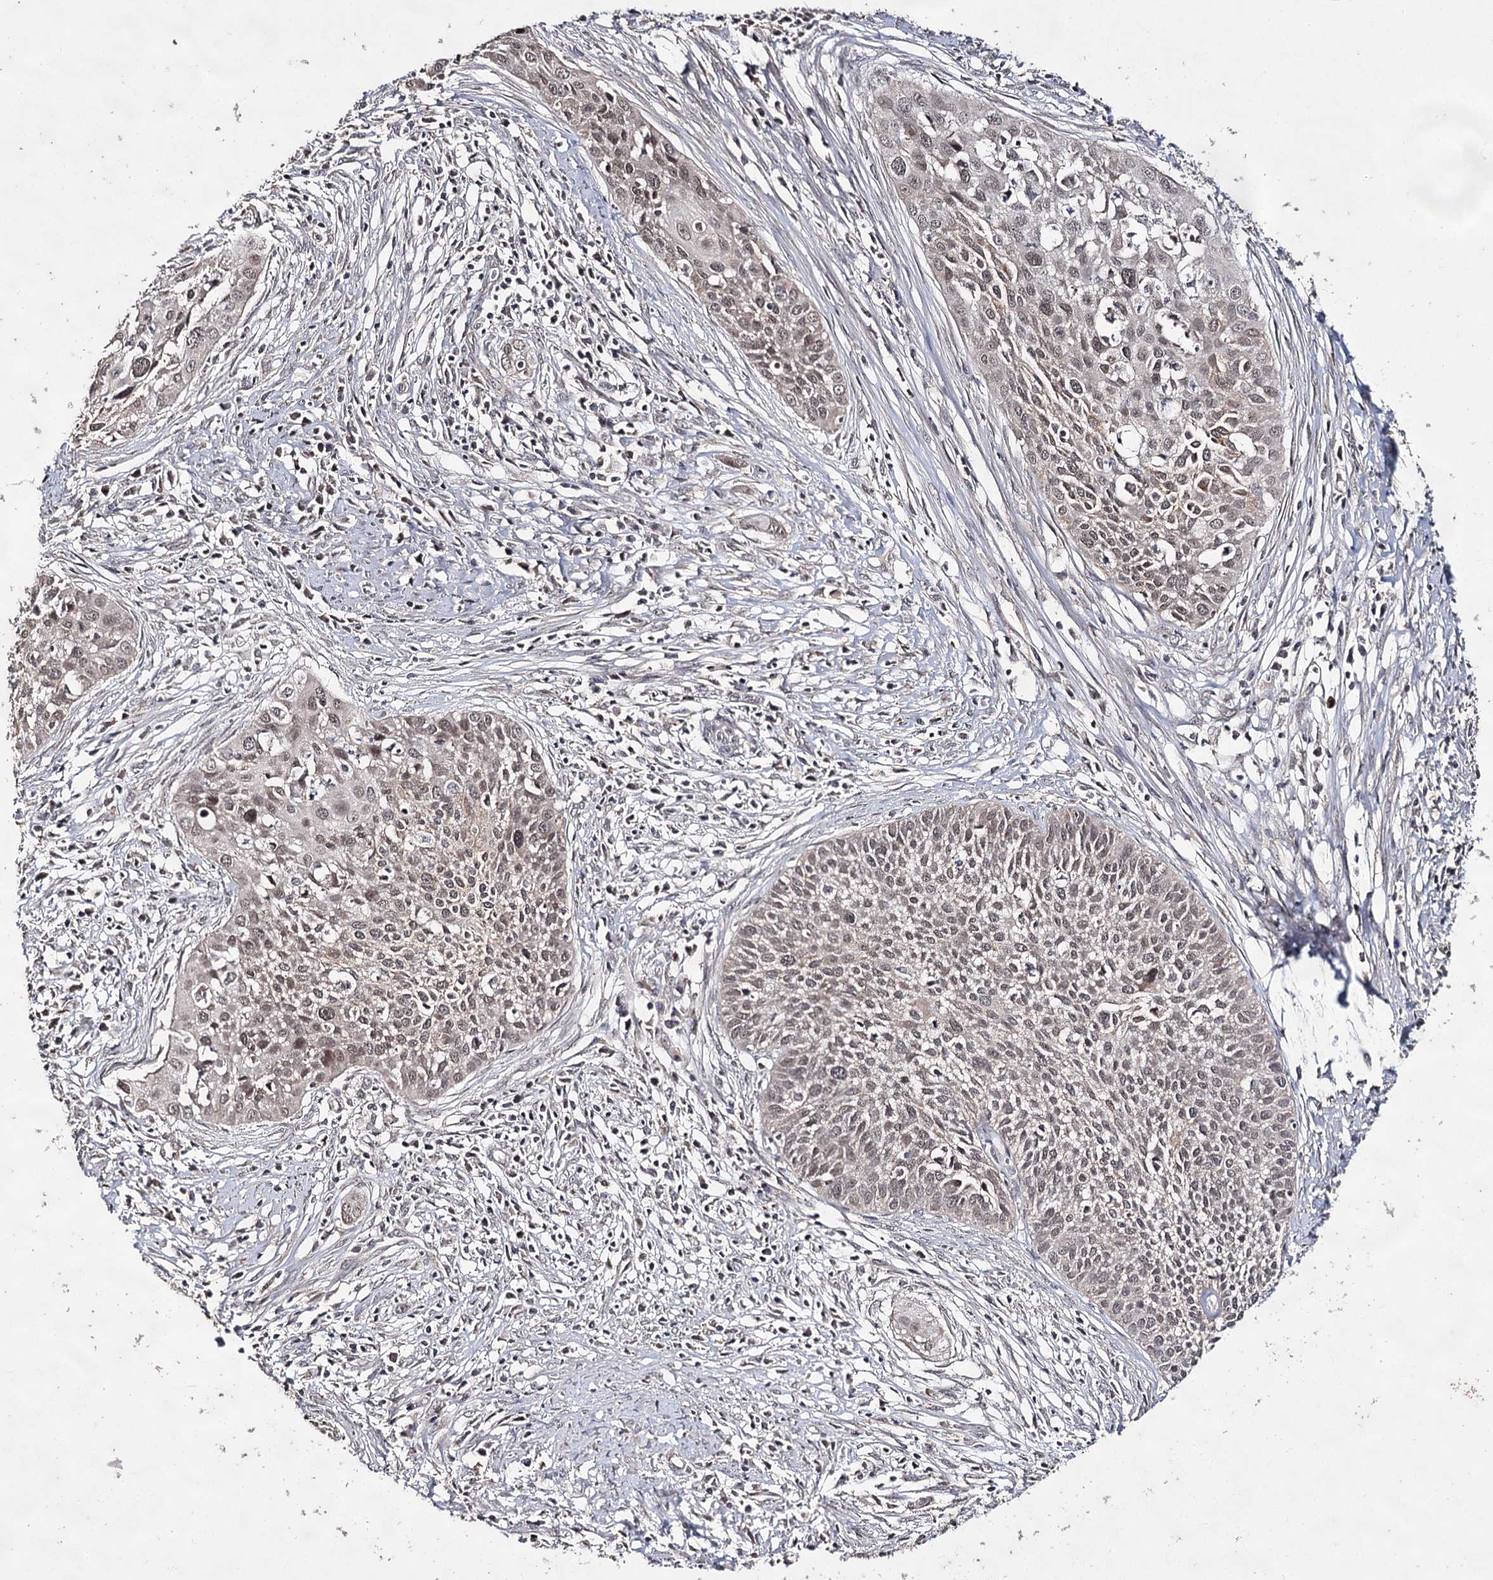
{"staining": {"intensity": "weak", "quantity": "25%-75%", "location": "nuclear"}, "tissue": "cervical cancer", "cell_type": "Tumor cells", "image_type": "cancer", "snomed": [{"axis": "morphology", "description": "Squamous cell carcinoma, NOS"}, {"axis": "topography", "description": "Cervix"}], "caption": "Protein analysis of cervical squamous cell carcinoma tissue shows weak nuclear expression in about 25%-75% of tumor cells.", "gene": "ACTR6", "patient": {"sex": "female", "age": 34}}